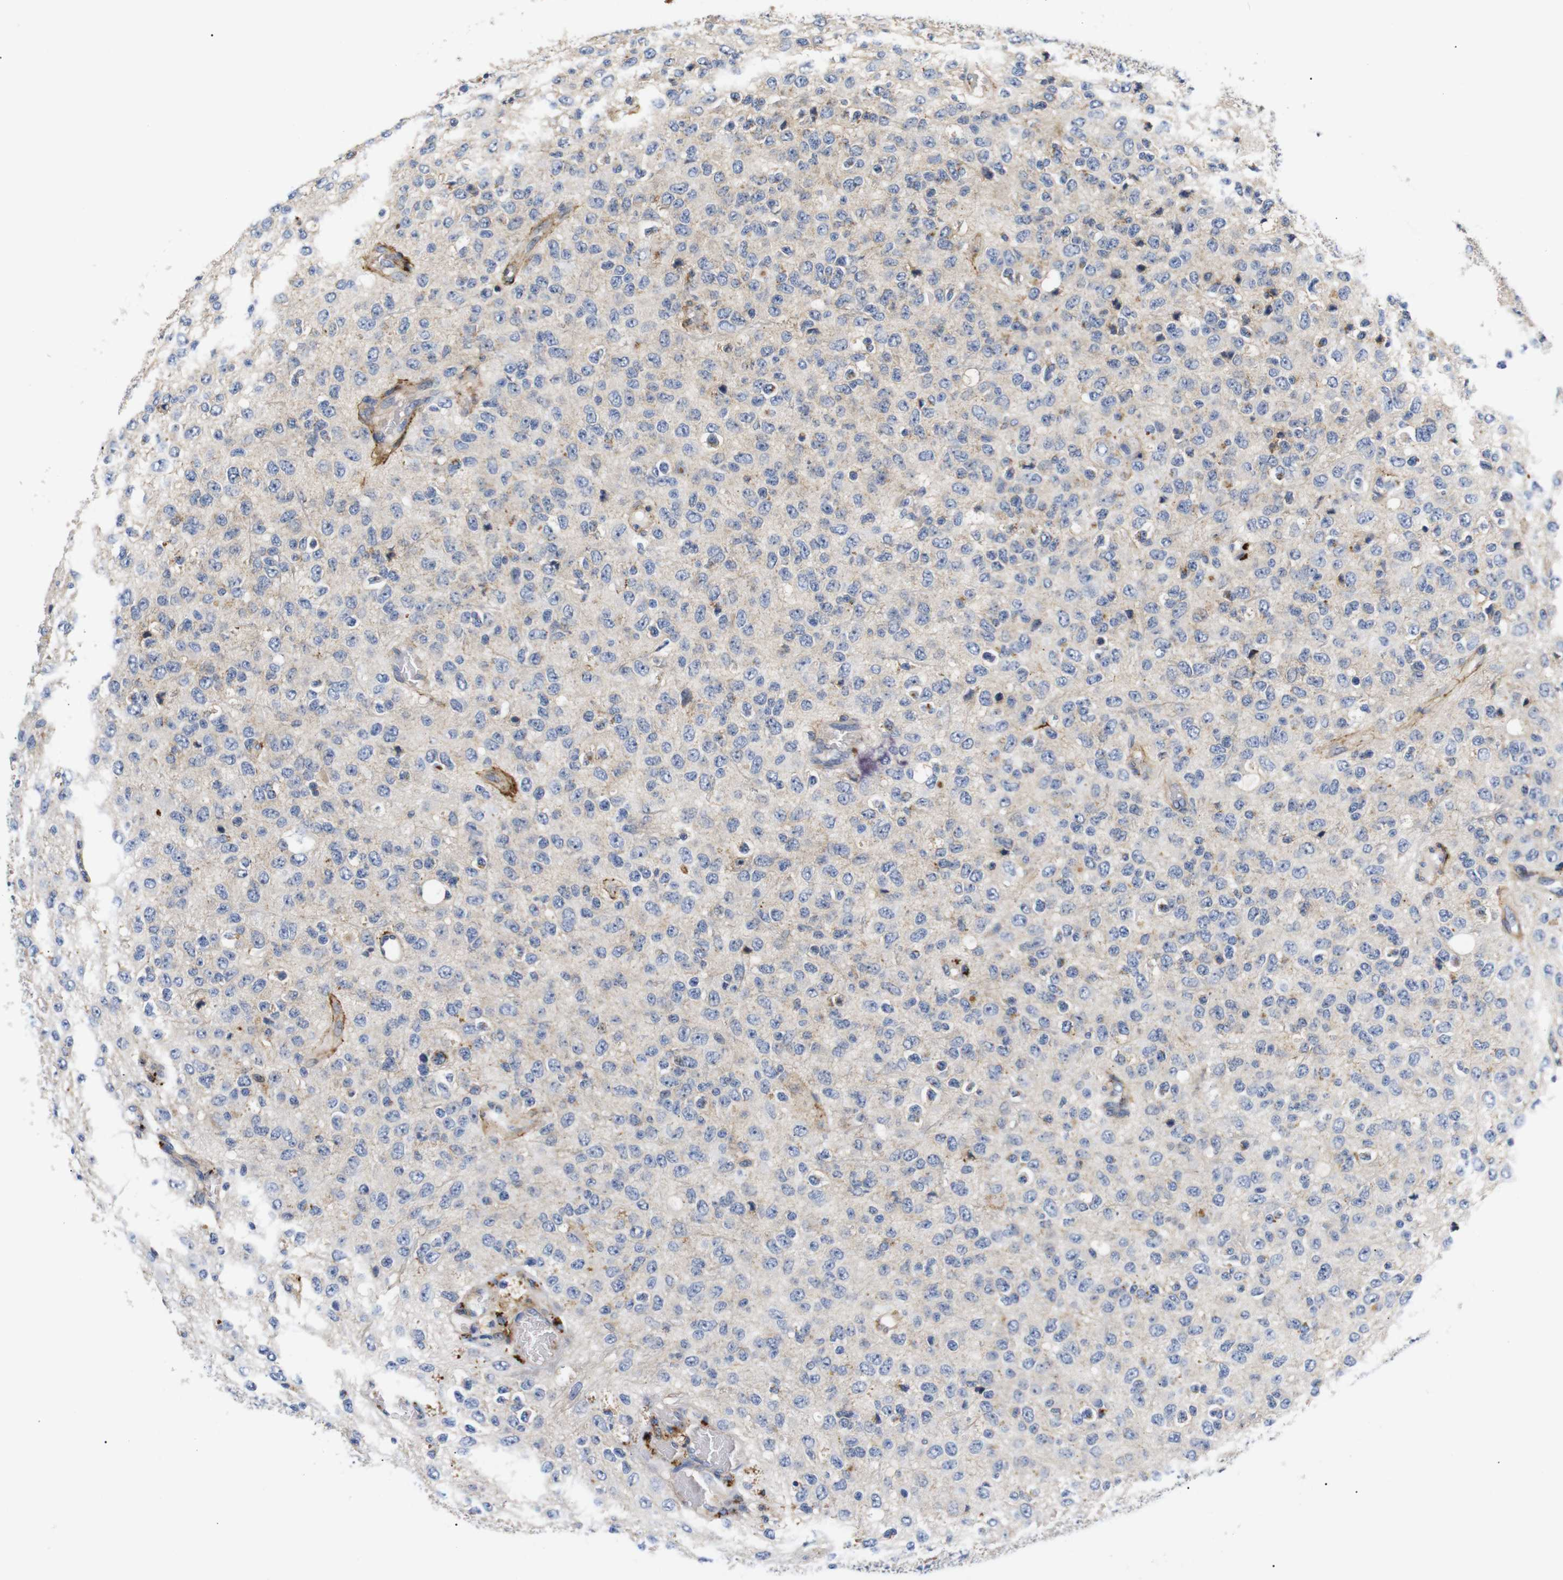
{"staining": {"intensity": "negative", "quantity": "none", "location": "none"}, "tissue": "glioma", "cell_type": "Tumor cells", "image_type": "cancer", "snomed": [{"axis": "morphology", "description": "Glioma, malignant, High grade"}, {"axis": "topography", "description": "pancreas cauda"}], "caption": "Immunohistochemical staining of human glioma shows no significant expression in tumor cells.", "gene": "SDCBP", "patient": {"sex": "male", "age": 60}}